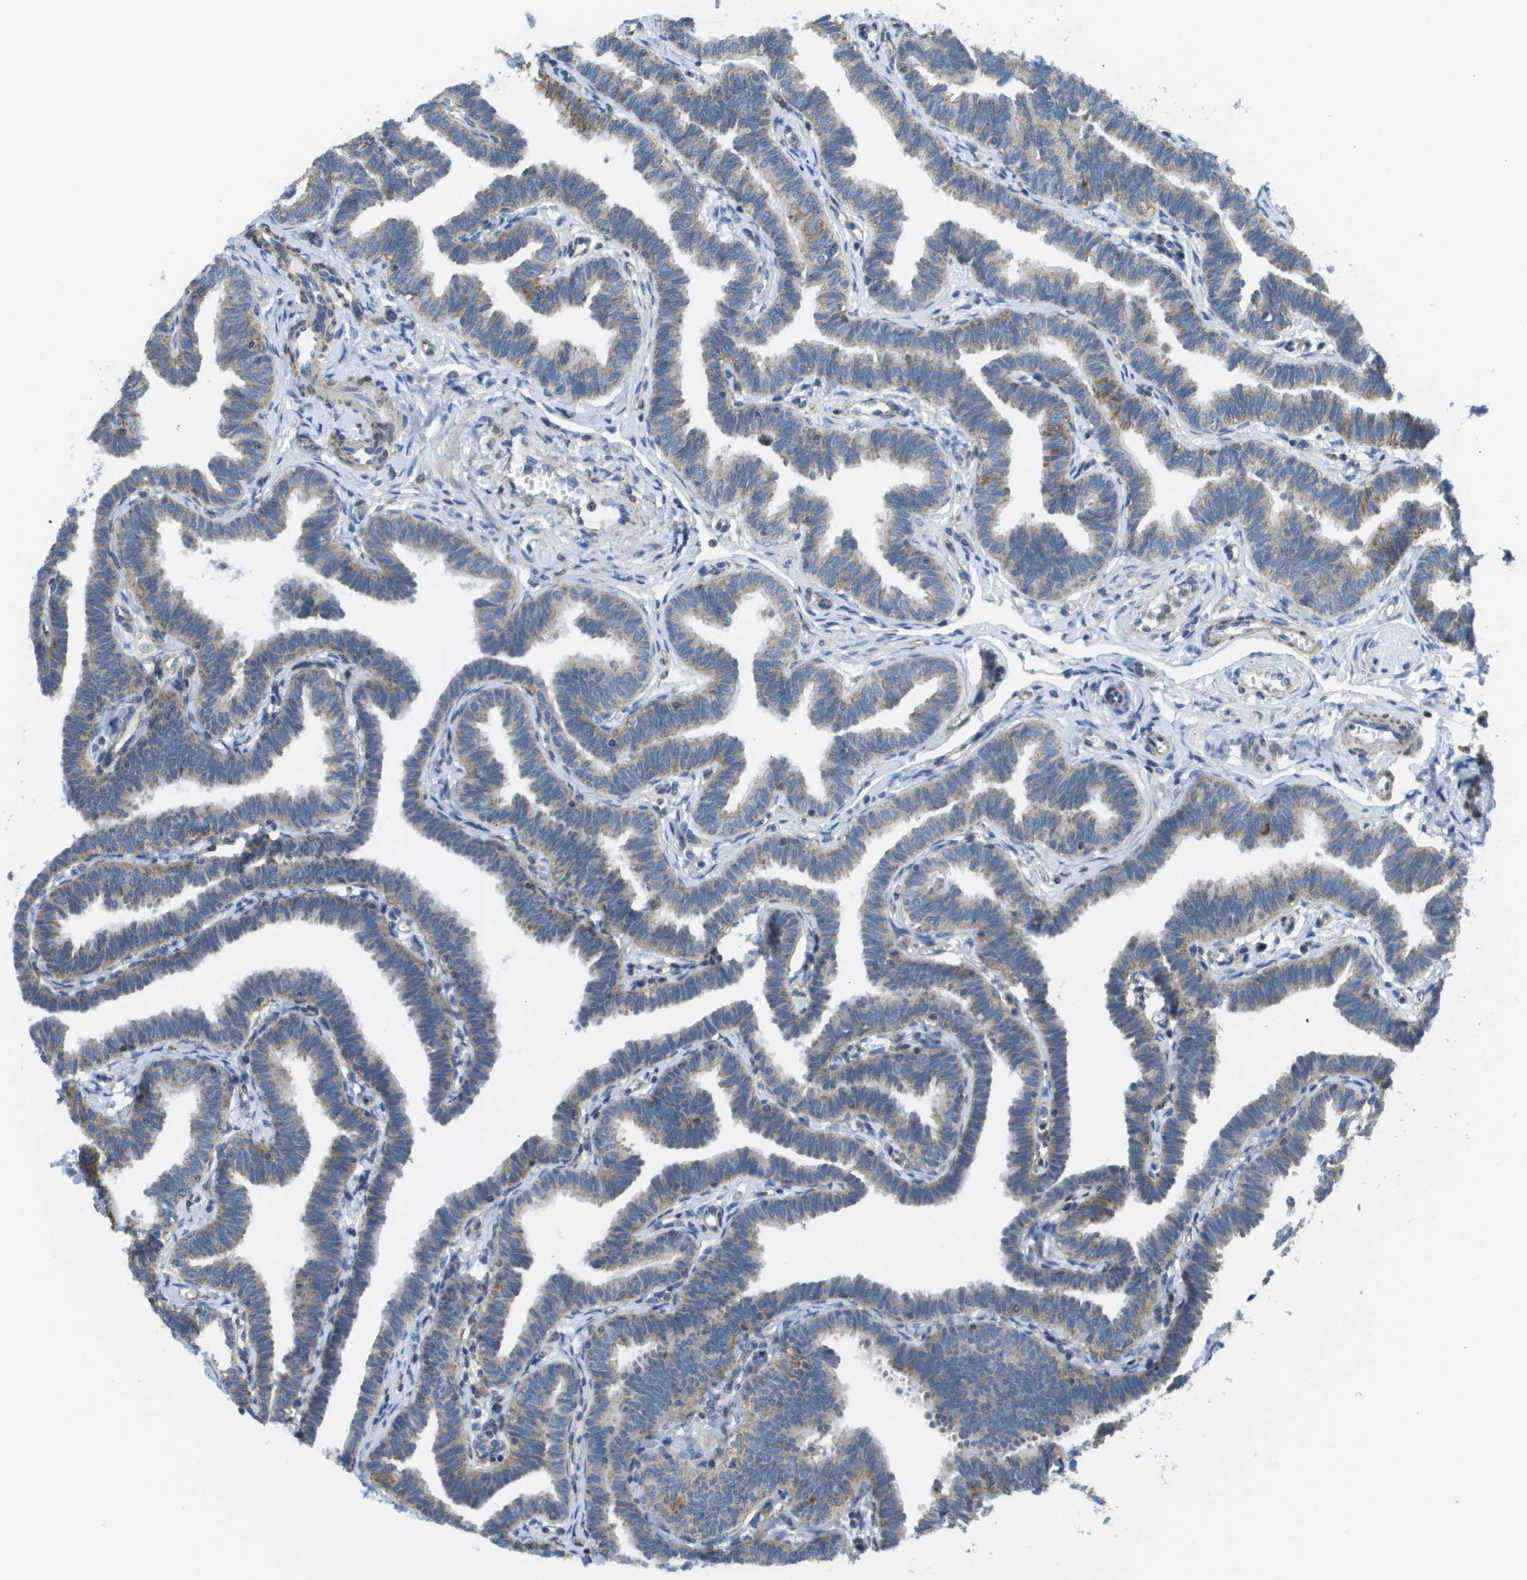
{"staining": {"intensity": "moderate", "quantity": ">75%", "location": "cytoplasmic/membranous"}, "tissue": "fallopian tube", "cell_type": "Glandular cells", "image_type": "normal", "snomed": [{"axis": "morphology", "description": "Normal tissue, NOS"}, {"axis": "topography", "description": "Fallopian tube"}, {"axis": "topography", "description": "Ovary"}], "caption": "Immunohistochemical staining of normal human fallopian tube displays medium levels of moderate cytoplasmic/membranous expression in about >75% of glandular cells.", "gene": "TAOK3", "patient": {"sex": "female", "age": 23}}